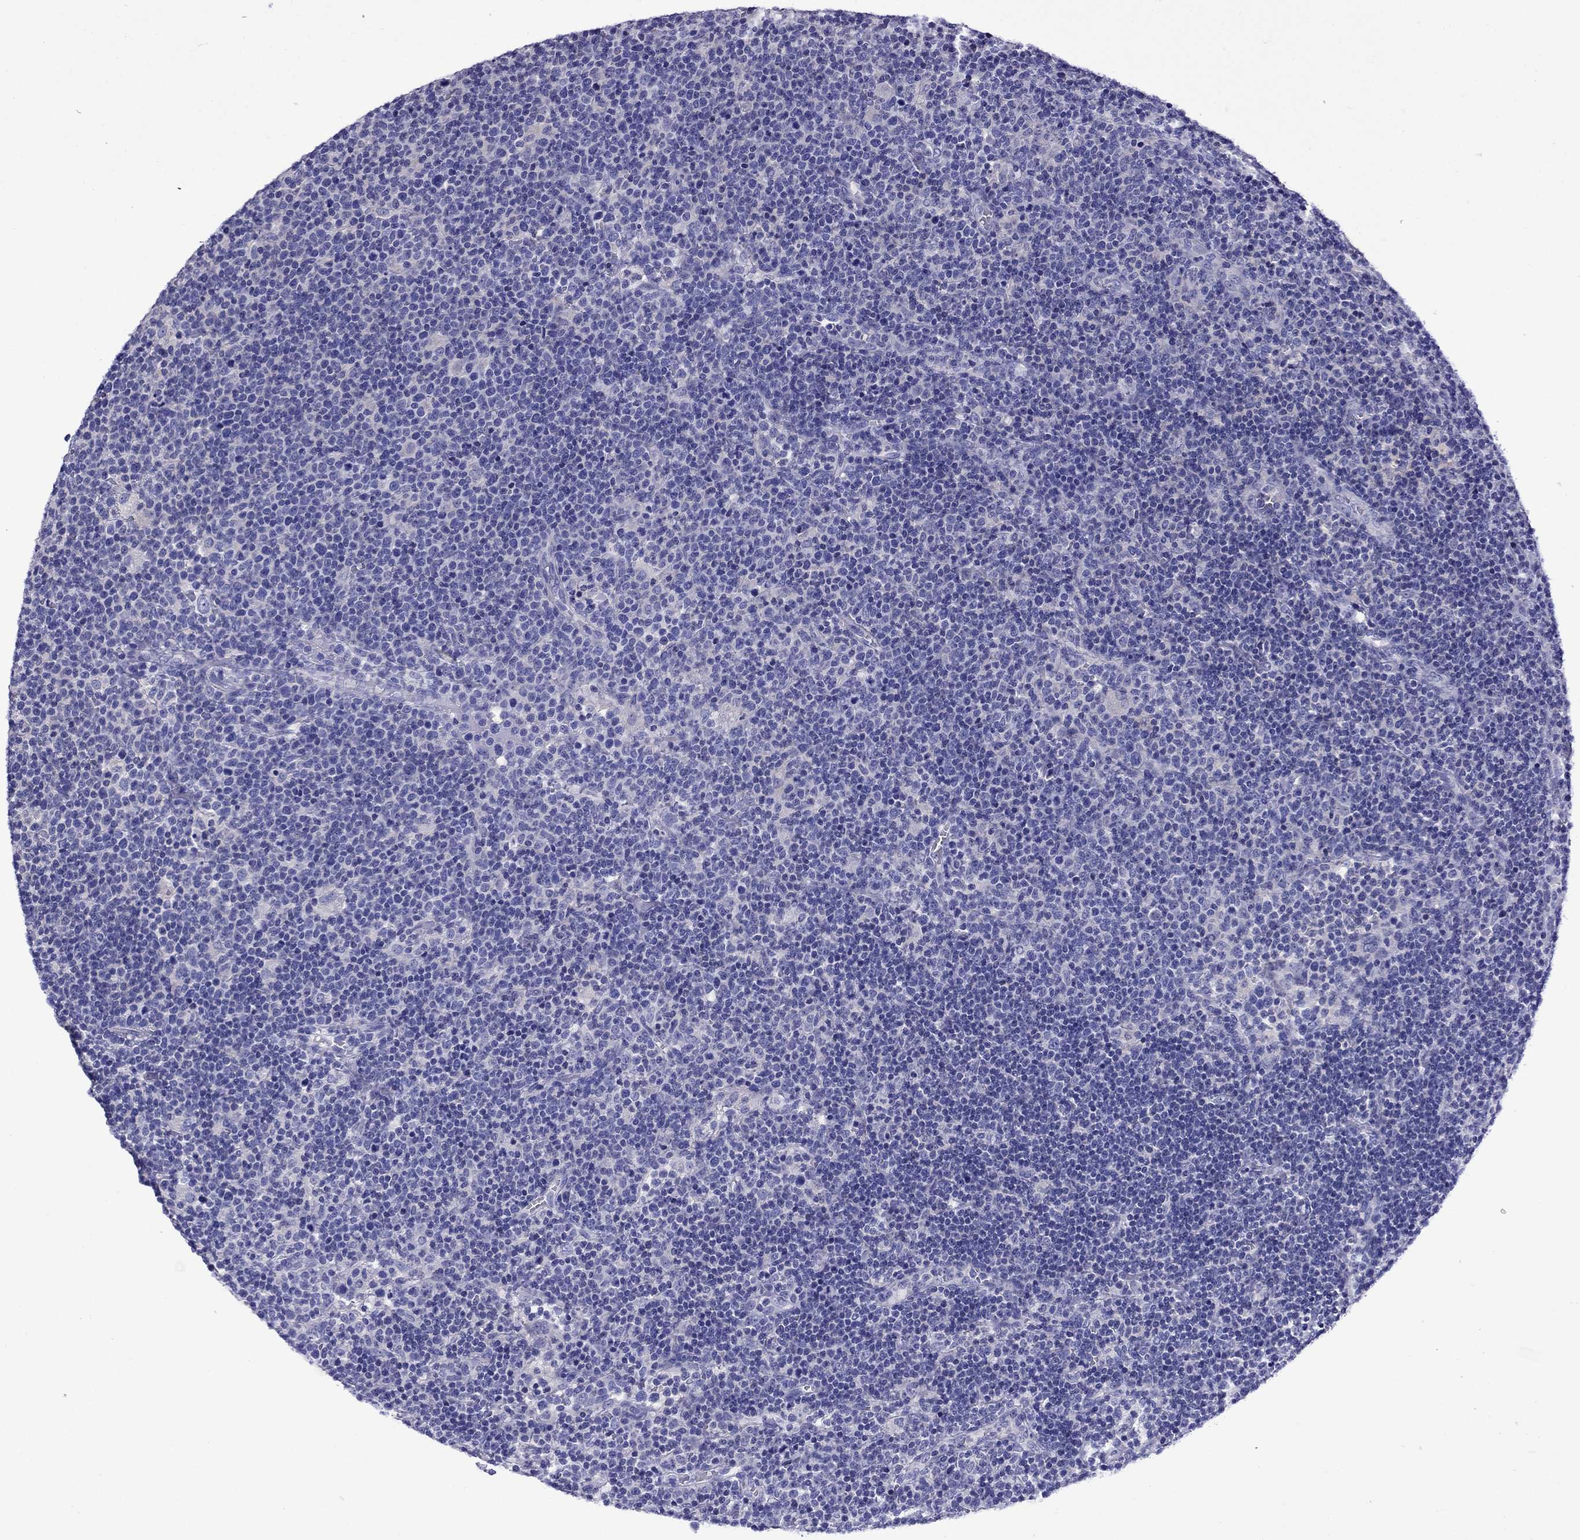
{"staining": {"intensity": "negative", "quantity": "none", "location": "none"}, "tissue": "lymphoma", "cell_type": "Tumor cells", "image_type": "cancer", "snomed": [{"axis": "morphology", "description": "Malignant lymphoma, non-Hodgkin's type, High grade"}, {"axis": "topography", "description": "Lymph node"}], "caption": "This is a image of IHC staining of high-grade malignant lymphoma, non-Hodgkin's type, which shows no staining in tumor cells. (Stains: DAB (3,3'-diaminobenzidine) IHC with hematoxylin counter stain, Microscopy: brightfield microscopy at high magnification).", "gene": "SCG2", "patient": {"sex": "male", "age": 61}}